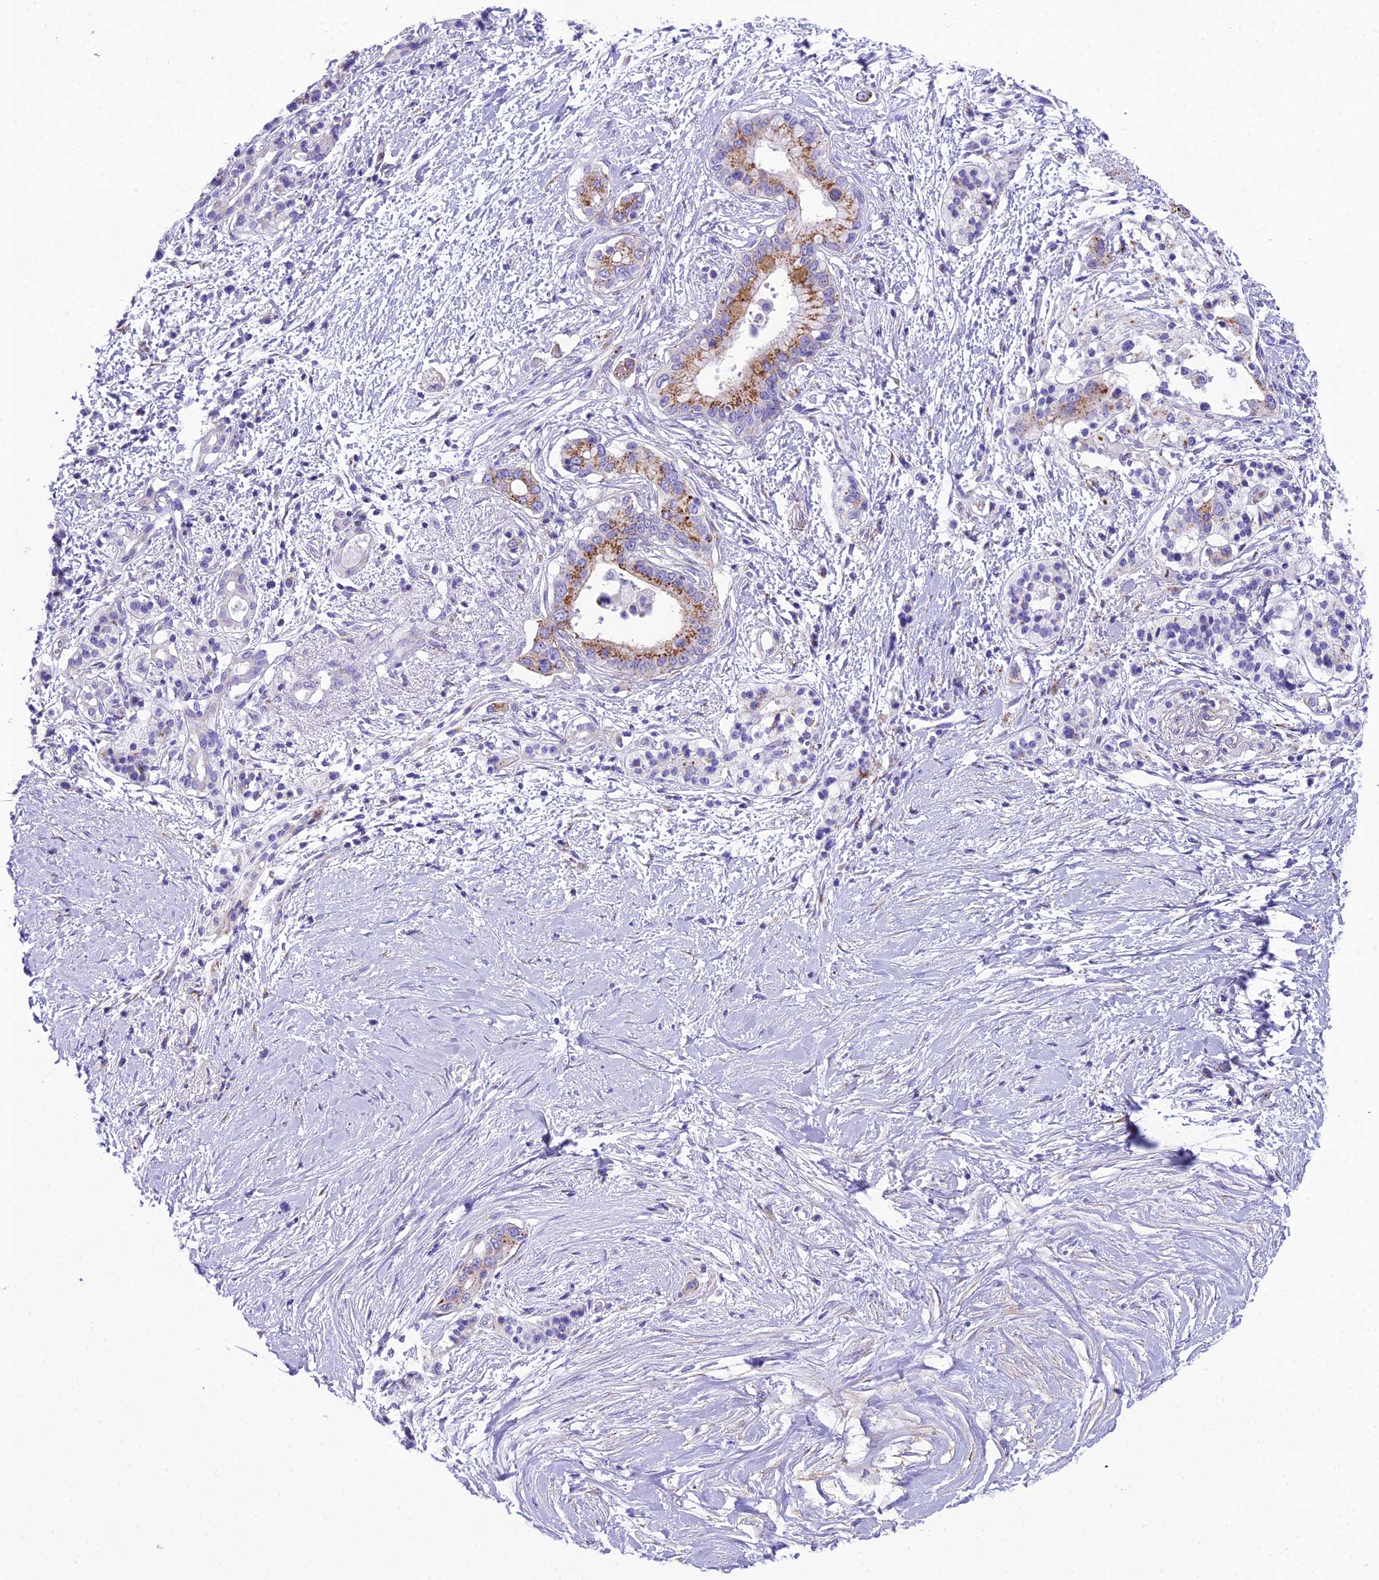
{"staining": {"intensity": "moderate", "quantity": "25%-75%", "location": "cytoplasmic/membranous"}, "tissue": "pancreatic cancer", "cell_type": "Tumor cells", "image_type": "cancer", "snomed": [{"axis": "morphology", "description": "Normal tissue, NOS"}, {"axis": "morphology", "description": "Adenocarcinoma, NOS"}, {"axis": "topography", "description": "Pancreas"}, {"axis": "topography", "description": "Peripheral nerve tissue"}], "caption": "Pancreatic adenocarcinoma was stained to show a protein in brown. There is medium levels of moderate cytoplasmic/membranous staining in about 25%-75% of tumor cells.", "gene": "GFRA1", "patient": {"sex": "male", "age": 59}}